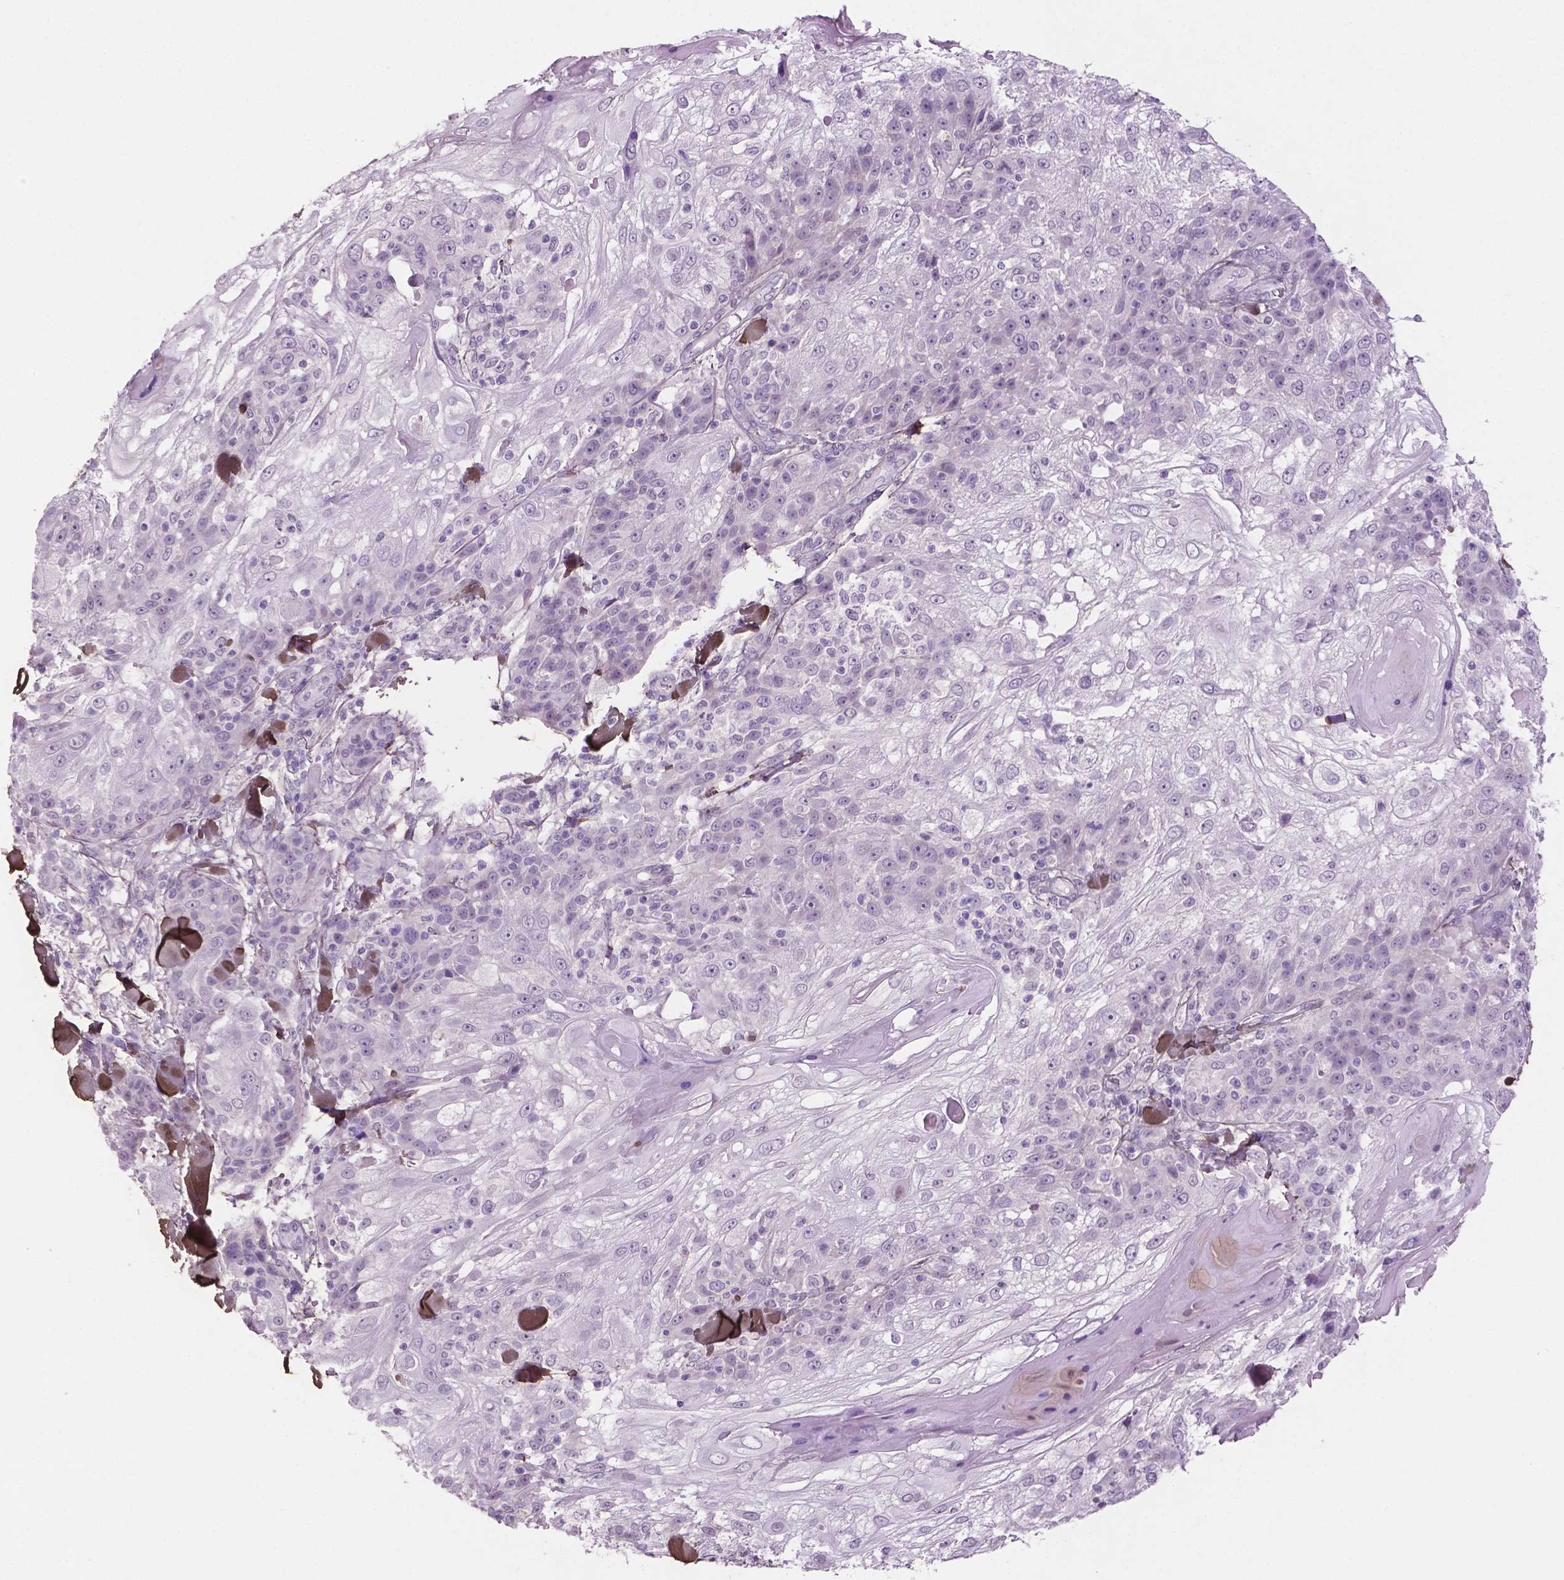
{"staining": {"intensity": "negative", "quantity": "none", "location": "none"}, "tissue": "skin cancer", "cell_type": "Tumor cells", "image_type": "cancer", "snomed": [{"axis": "morphology", "description": "Normal tissue, NOS"}, {"axis": "morphology", "description": "Squamous cell carcinoma, NOS"}, {"axis": "topography", "description": "Skin"}], "caption": "A high-resolution image shows immunohistochemistry (IHC) staining of skin squamous cell carcinoma, which reveals no significant positivity in tumor cells.", "gene": "DLG2", "patient": {"sex": "female", "age": 83}}